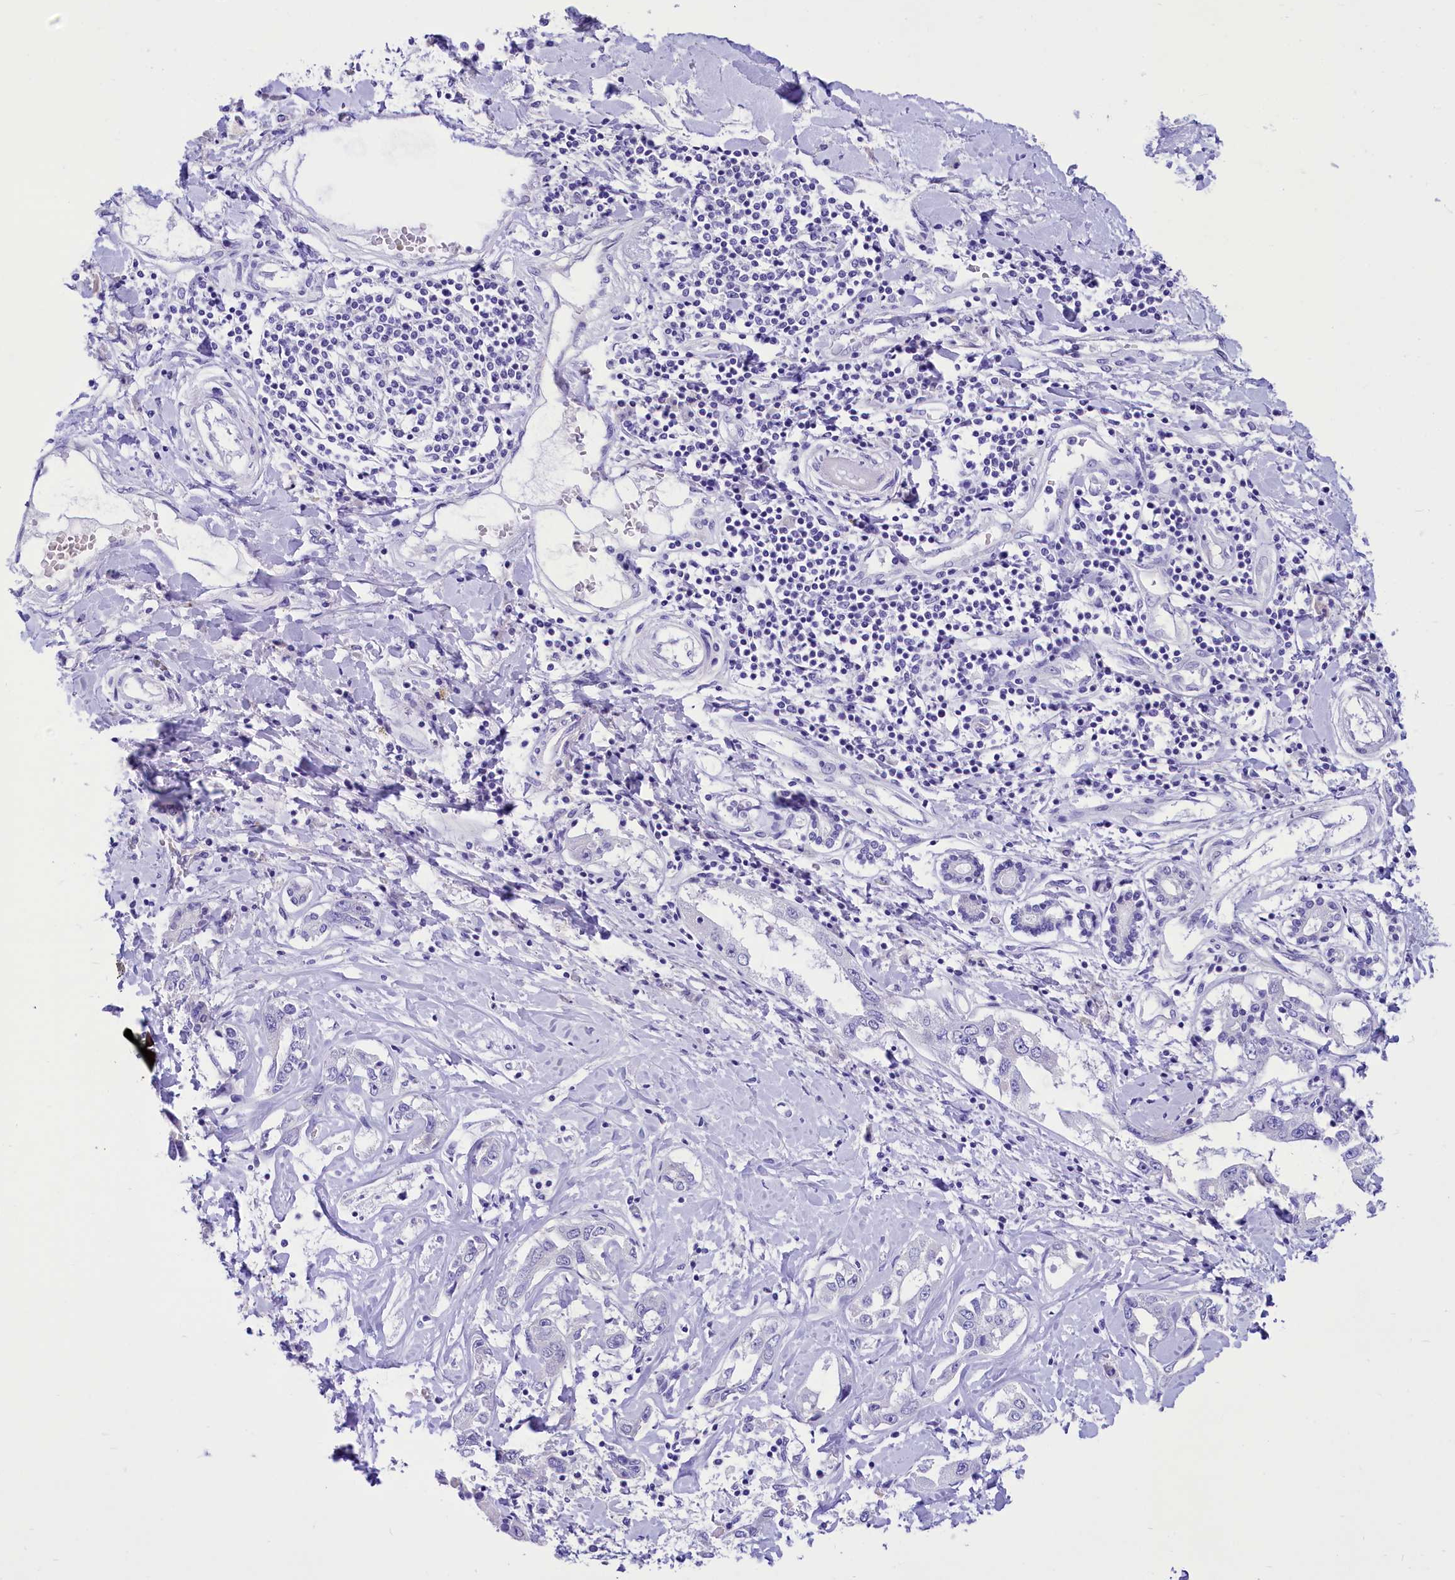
{"staining": {"intensity": "negative", "quantity": "none", "location": "none"}, "tissue": "liver cancer", "cell_type": "Tumor cells", "image_type": "cancer", "snomed": [{"axis": "morphology", "description": "Cholangiocarcinoma"}, {"axis": "topography", "description": "Liver"}], "caption": "Tumor cells show no significant protein staining in liver cancer. (DAB (3,3'-diaminobenzidine) immunohistochemistry visualized using brightfield microscopy, high magnification).", "gene": "TTC36", "patient": {"sex": "male", "age": 59}}